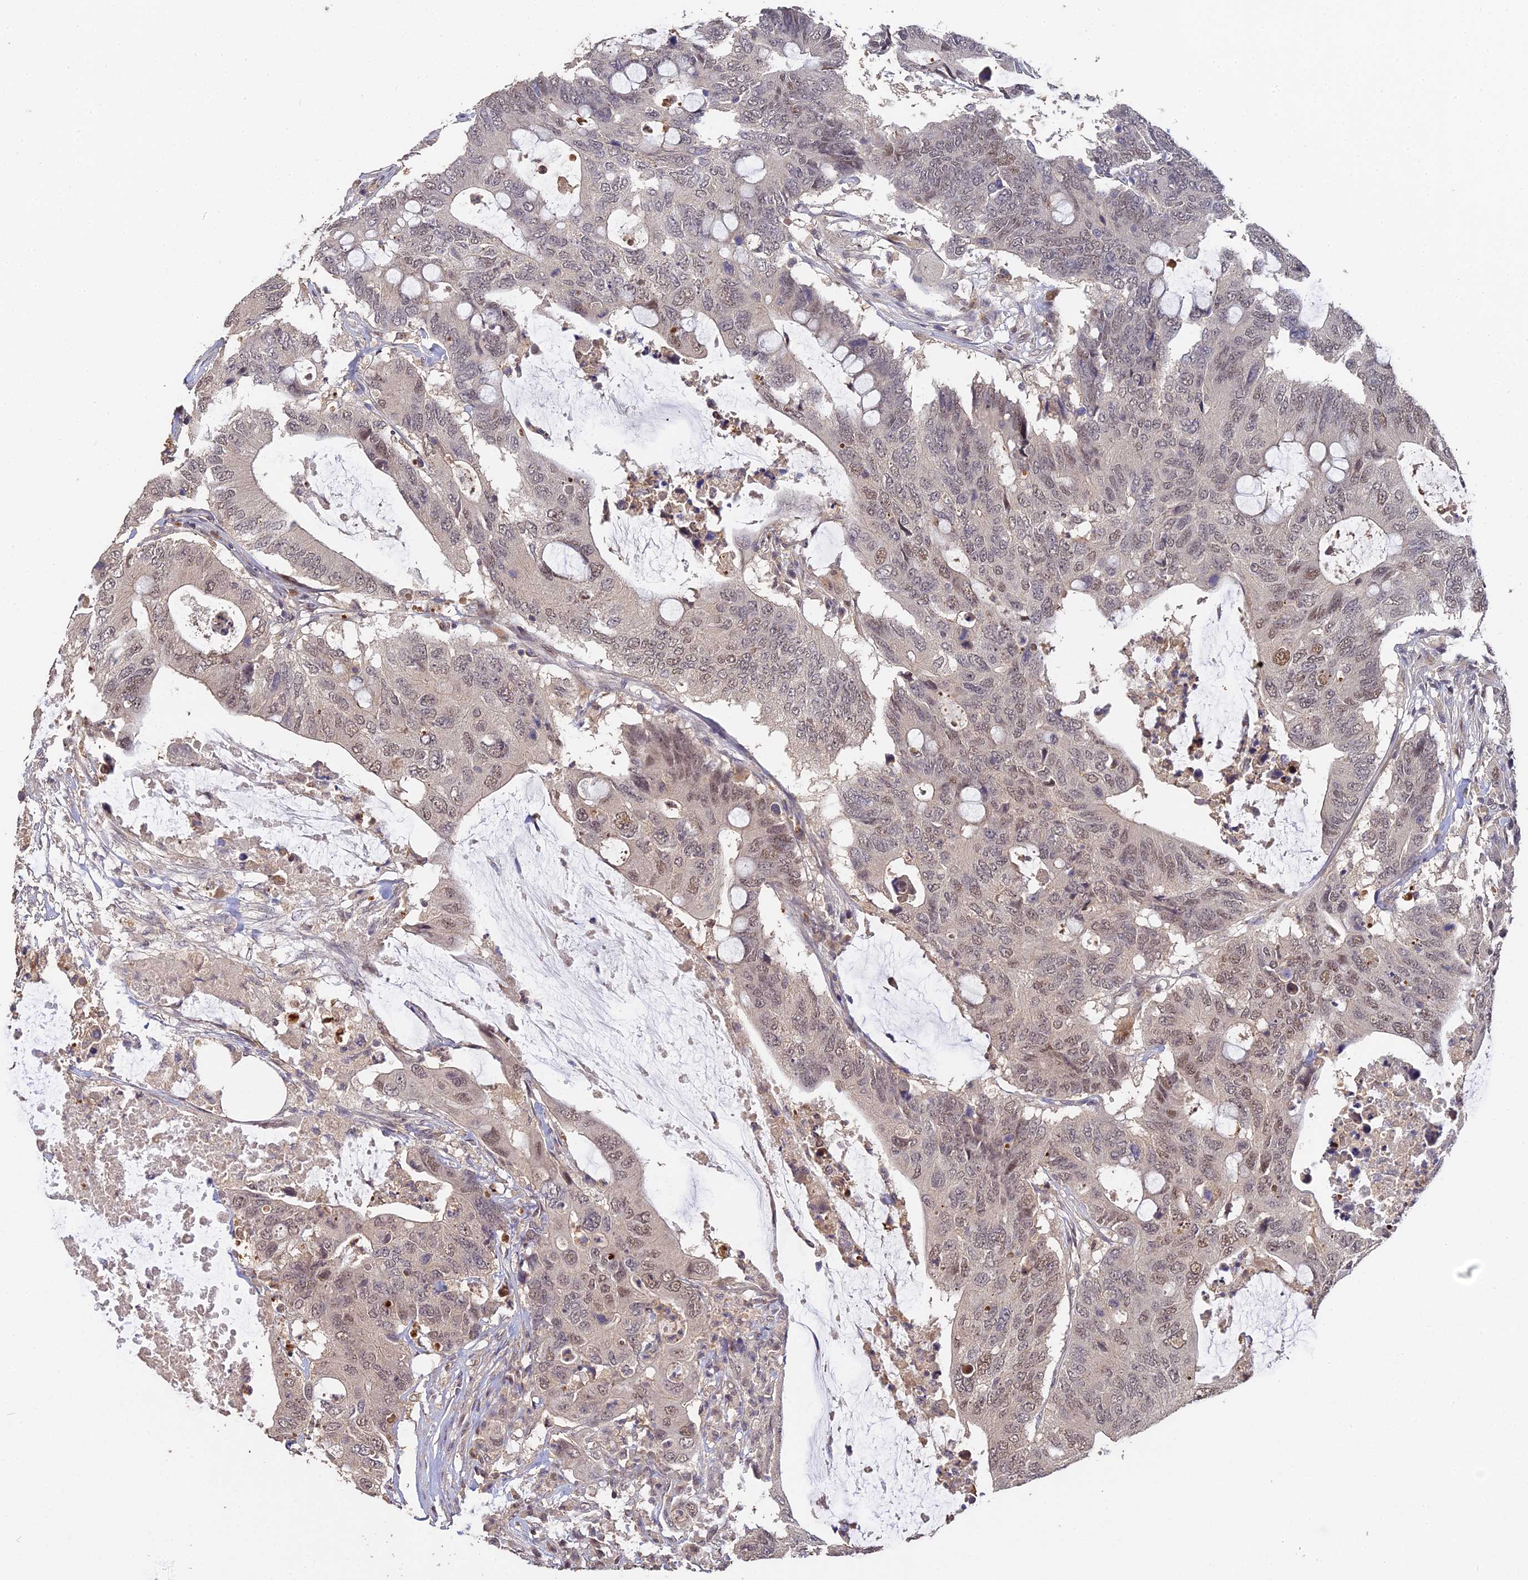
{"staining": {"intensity": "moderate", "quantity": ">75%", "location": "nuclear"}, "tissue": "colorectal cancer", "cell_type": "Tumor cells", "image_type": "cancer", "snomed": [{"axis": "morphology", "description": "Adenocarcinoma, NOS"}, {"axis": "topography", "description": "Colon"}], "caption": "Colorectal adenocarcinoma stained with a protein marker demonstrates moderate staining in tumor cells.", "gene": "LSM5", "patient": {"sex": "male", "age": 71}}